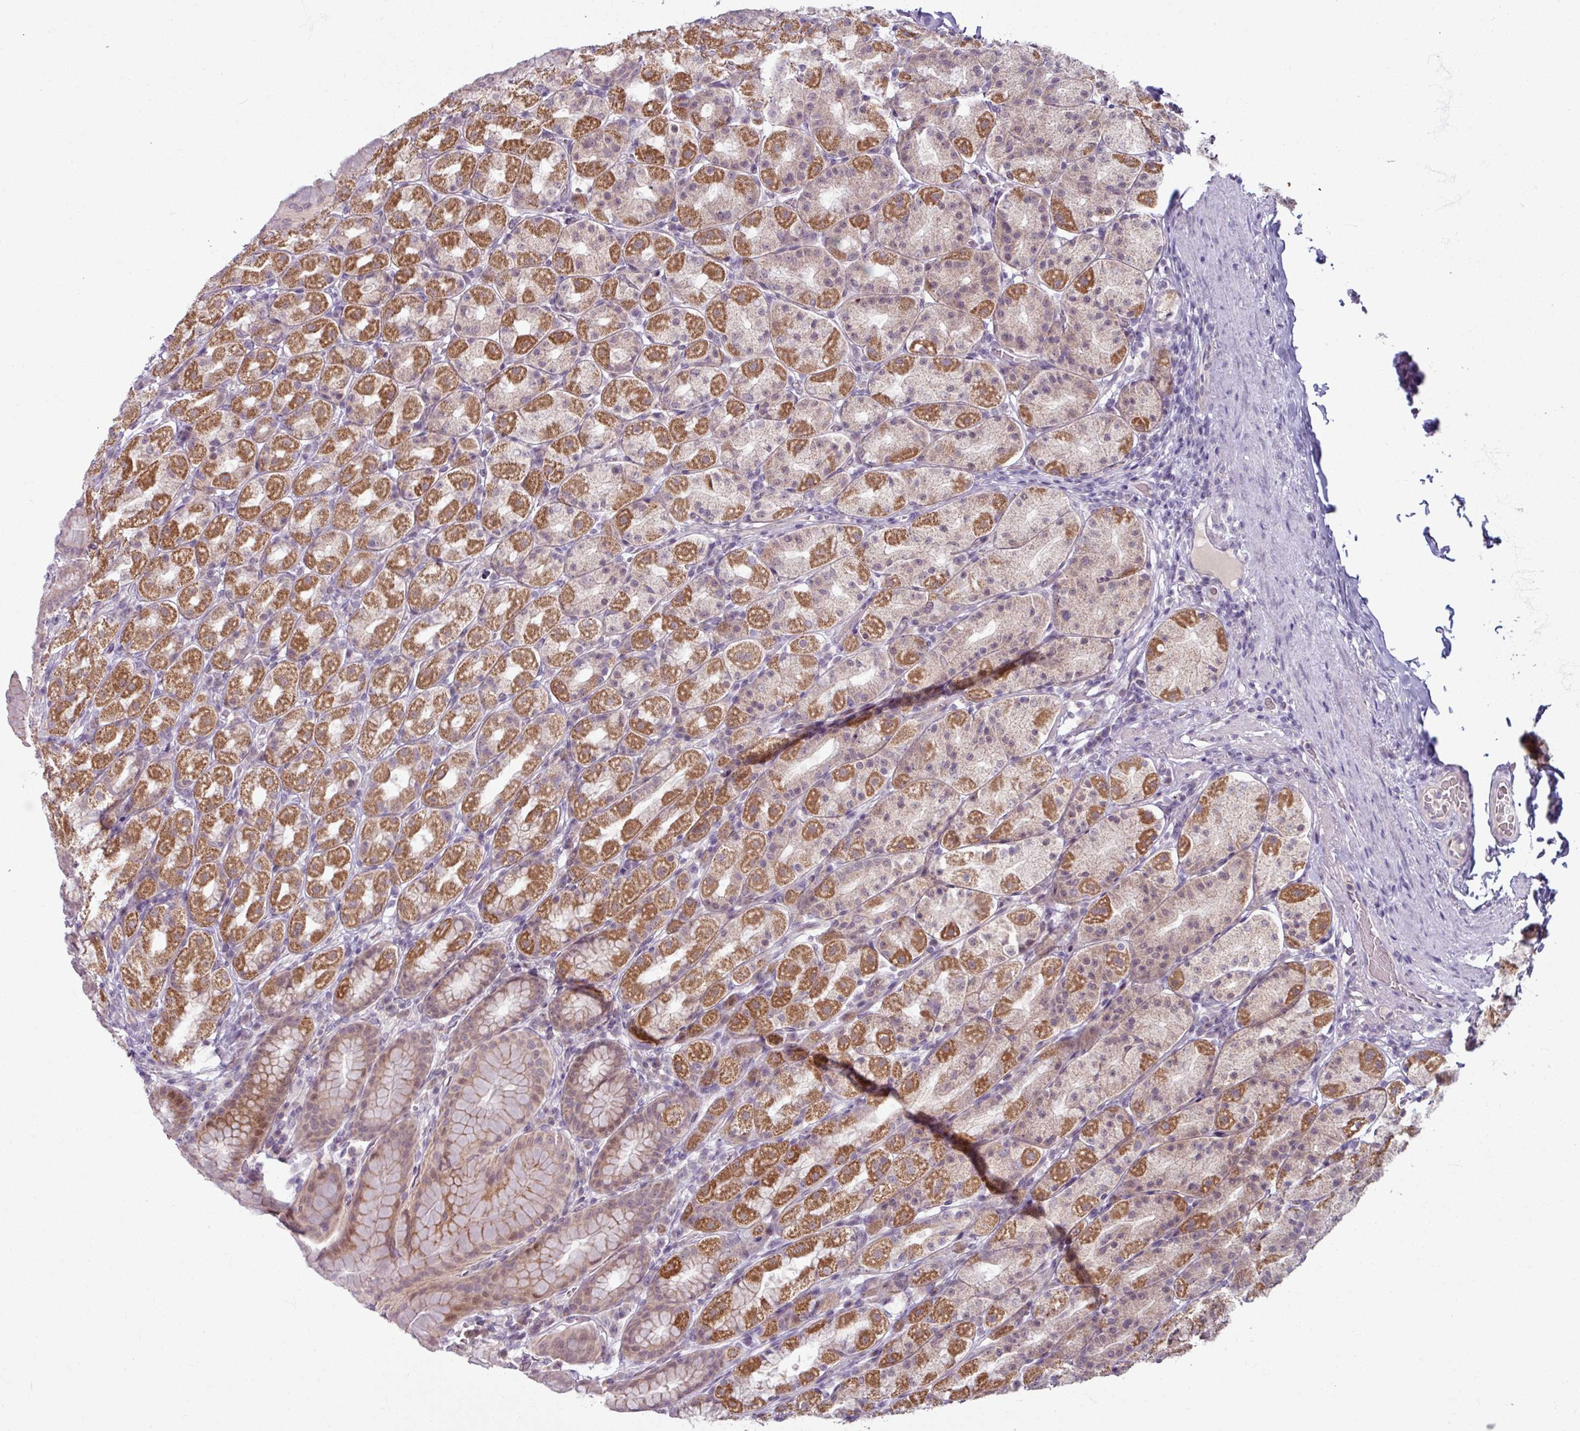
{"staining": {"intensity": "moderate", "quantity": "25%-75%", "location": "cytoplasmic/membranous,nuclear"}, "tissue": "stomach", "cell_type": "Glandular cells", "image_type": "normal", "snomed": [{"axis": "morphology", "description": "Normal tissue, NOS"}, {"axis": "topography", "description": "Stomach, upper"}, {"axis": "topography", "description": "Stomach"}], "caption": "This is a photomicrograph of immunohistochemistry (IHC) staining of benign stomach, which shows moderate staining in the cytoplasmic/membranous,nuclear of glandular cells.", "gene": "OGFOD3", "patient": {"sex": "male", "age": 68}}